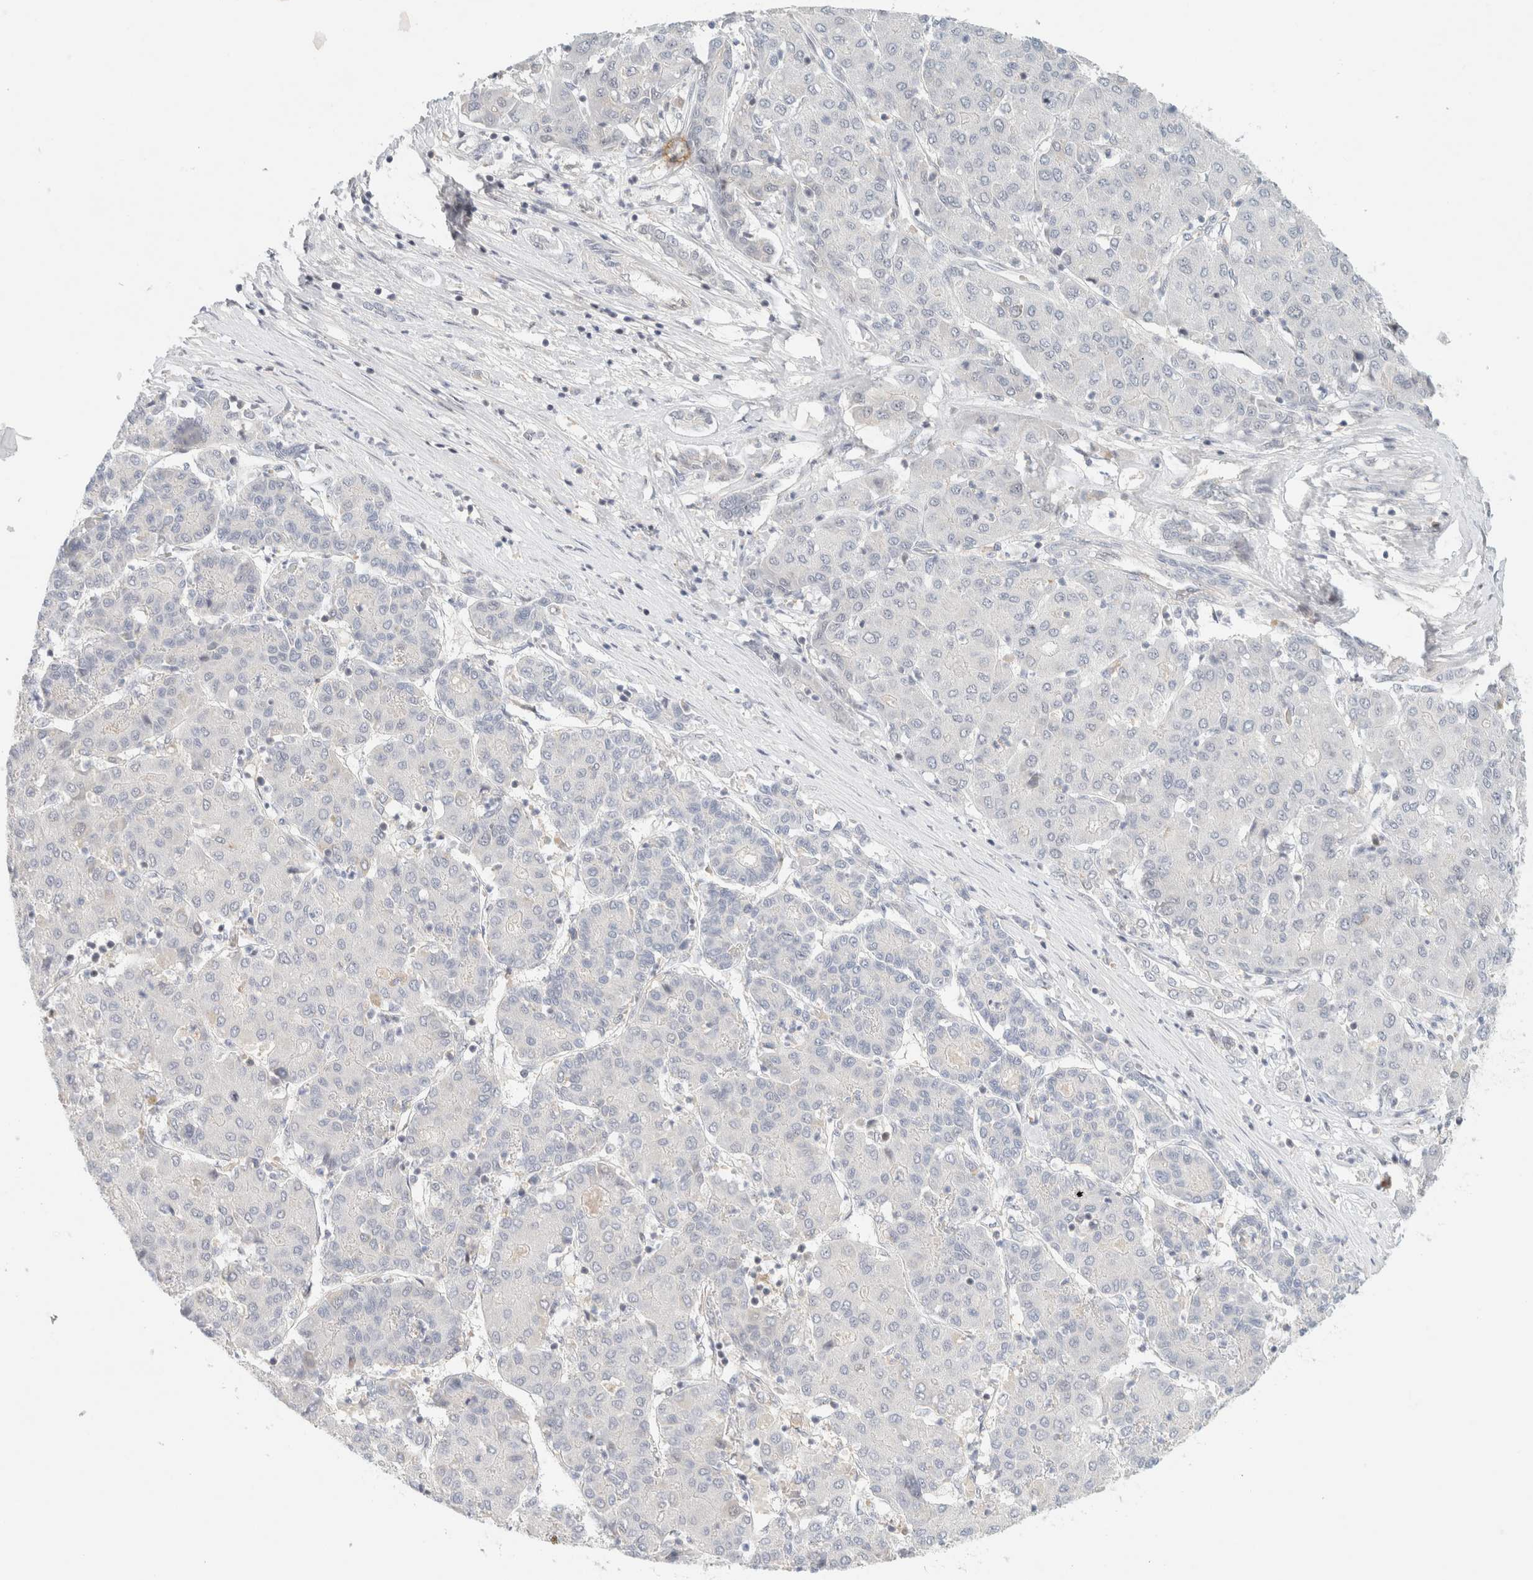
{"staining": {"intensity": "negative", "quantity": "none", "location": "none"}, "tissue": "liver cancer", "cell_type": "Tumor cells", "image_type": "cancer", "snomed": [{"axis": "morphology", "description": "Carcinoma, Hepatocellular, NOS"}, {"axis": "topography", "description": "Liver"}], "caption": "A high-resolution micrograph shows IHC staining of hepatocellular carcinoma (liver), which demonstrates no significant staining in tumor cells.", "gene": "MRM3", "patient": {"sex": "male", "age": 65}}